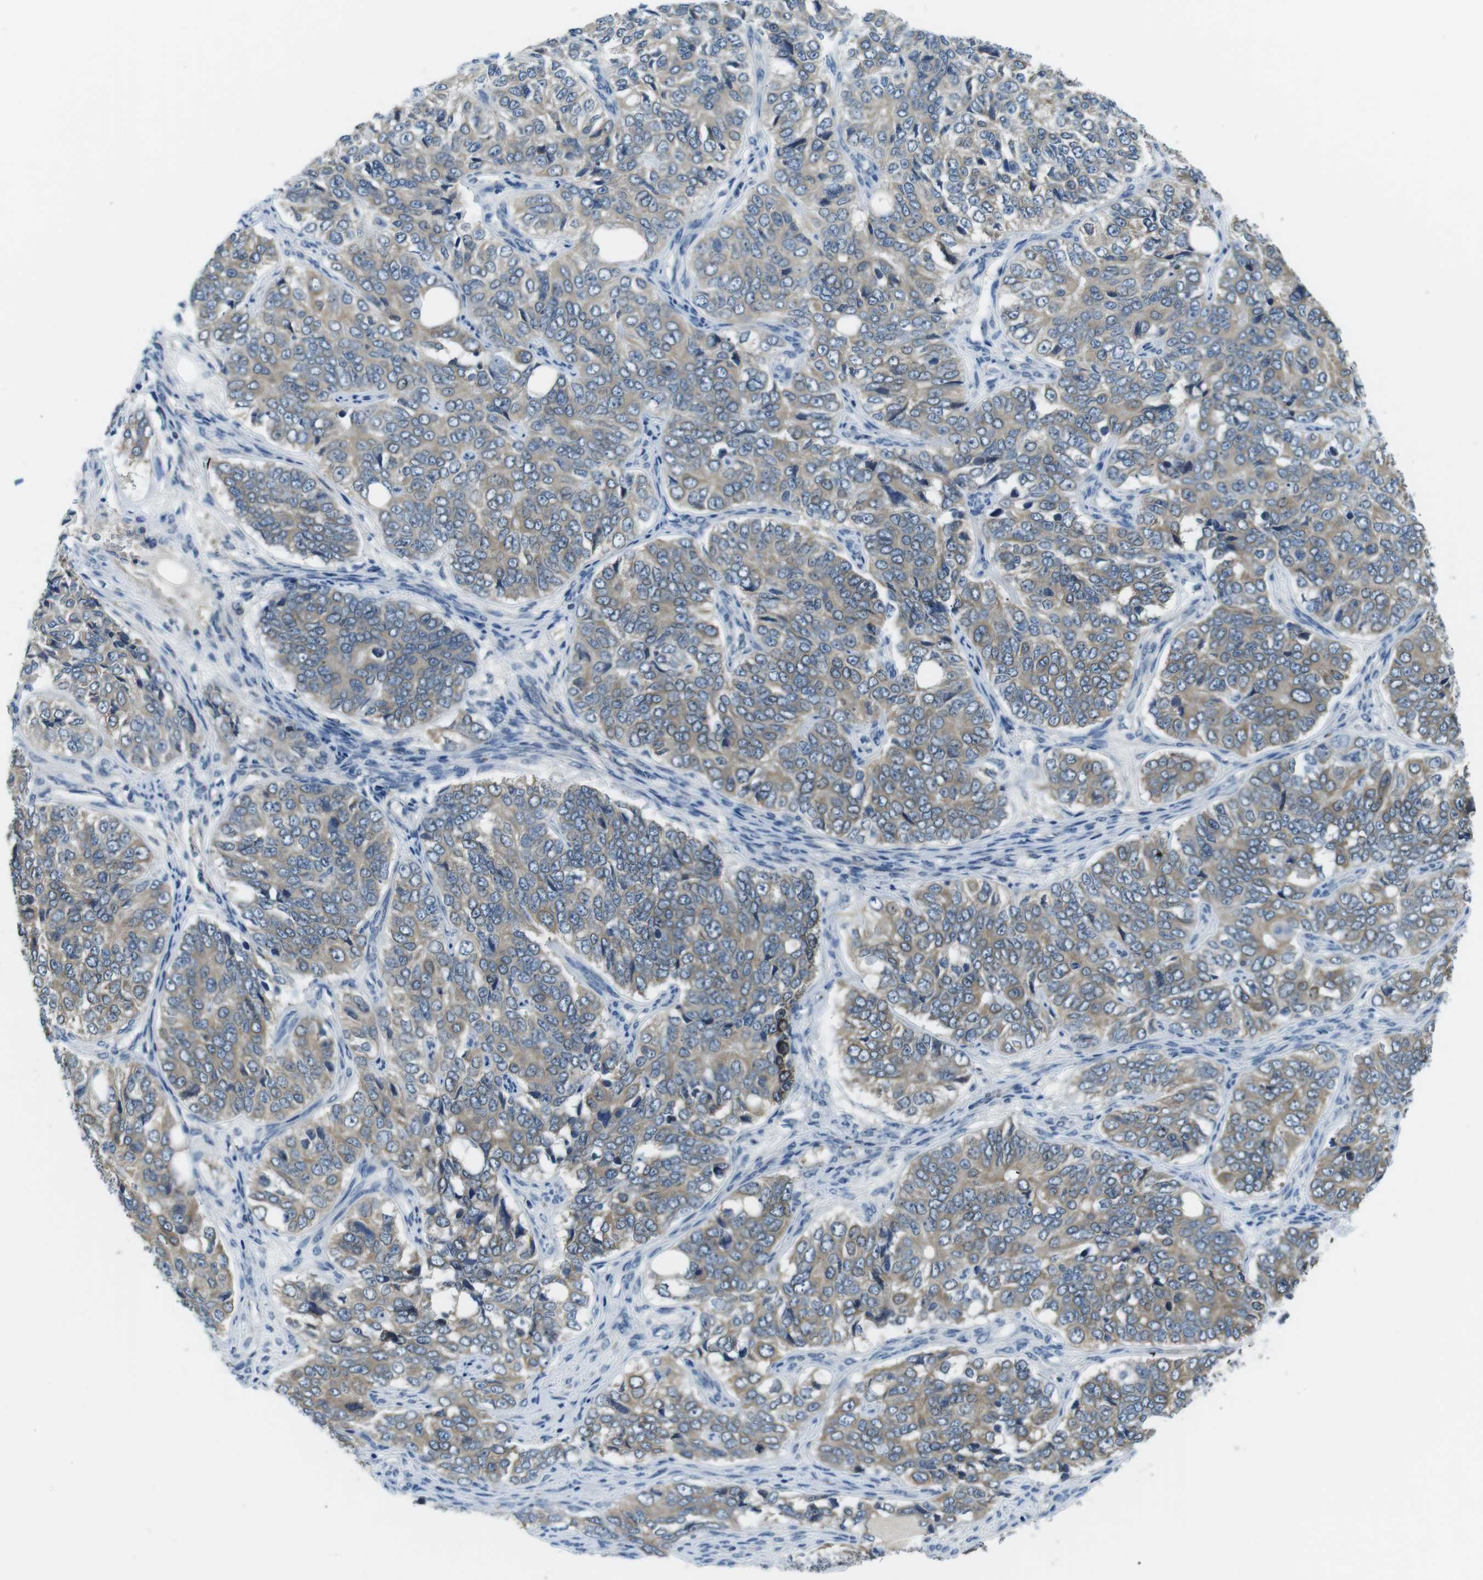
{"staining": {"intensity": "weak", "quantity": "<25%", "location": "cytoplasmic/membranous"}, "tissue": "ovarian cancer", "cell_type": "Tumor cells", "image_type": "cancer", "snomed": [{"axis": "morphology", "description": "Carcinoma, endometroid"}, {"axis": "topography", "description": "Ovary"}], "caption": "Ovarian endometroid carcinoma was stained to show a protein in brown. There is no significant expression in tumor cells.", "gene": "WSCD1", "patient": {"sex": "female", "age": 51}}